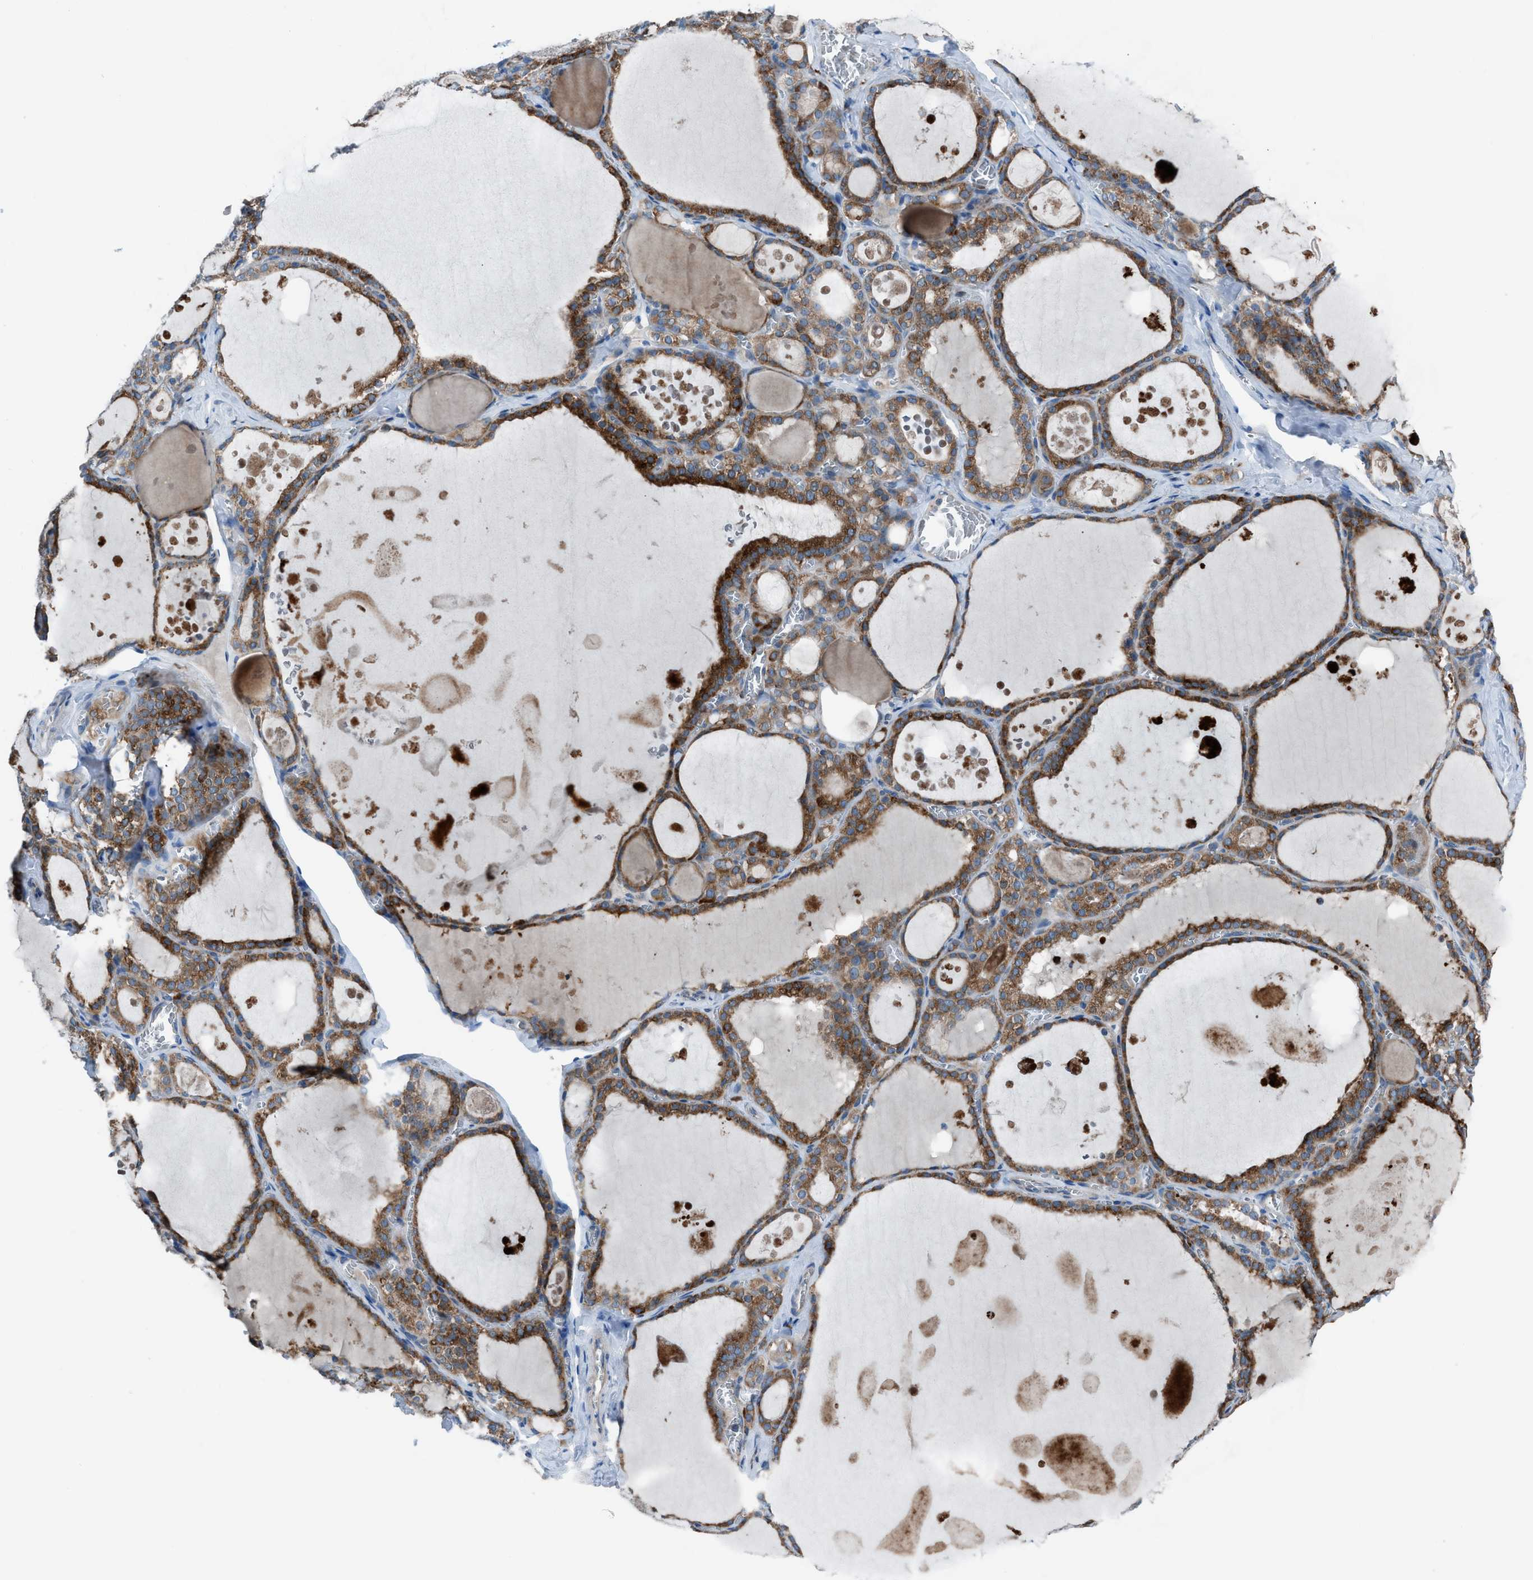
{"staining": {"intensity": "strong", "quantity": ">75%", "location": "cytoplasmic/membranous"}, "tissue": "thyroid gland", "cell_type": "Glandular cells", "image_type": "normal", "snomed": [{"axis": "morphology", "description": "Normal tissue, NOS"}, {"axis": "topography", "description": "Thyroid gland"}], "caption": "Immunohistochemistry (IHC) micrograph of unremarkable thyroid gland: thyroid gland stained using immunohistochemistry (IHC) exhibits high levels of strong protein expression localized specifically in the cytoplasmic/membranous of glandular cells, appearing as a cytoplasmic/membranous brown color.", "gene": "HEG1", "patient": {"sex": "male", "age": 56}}